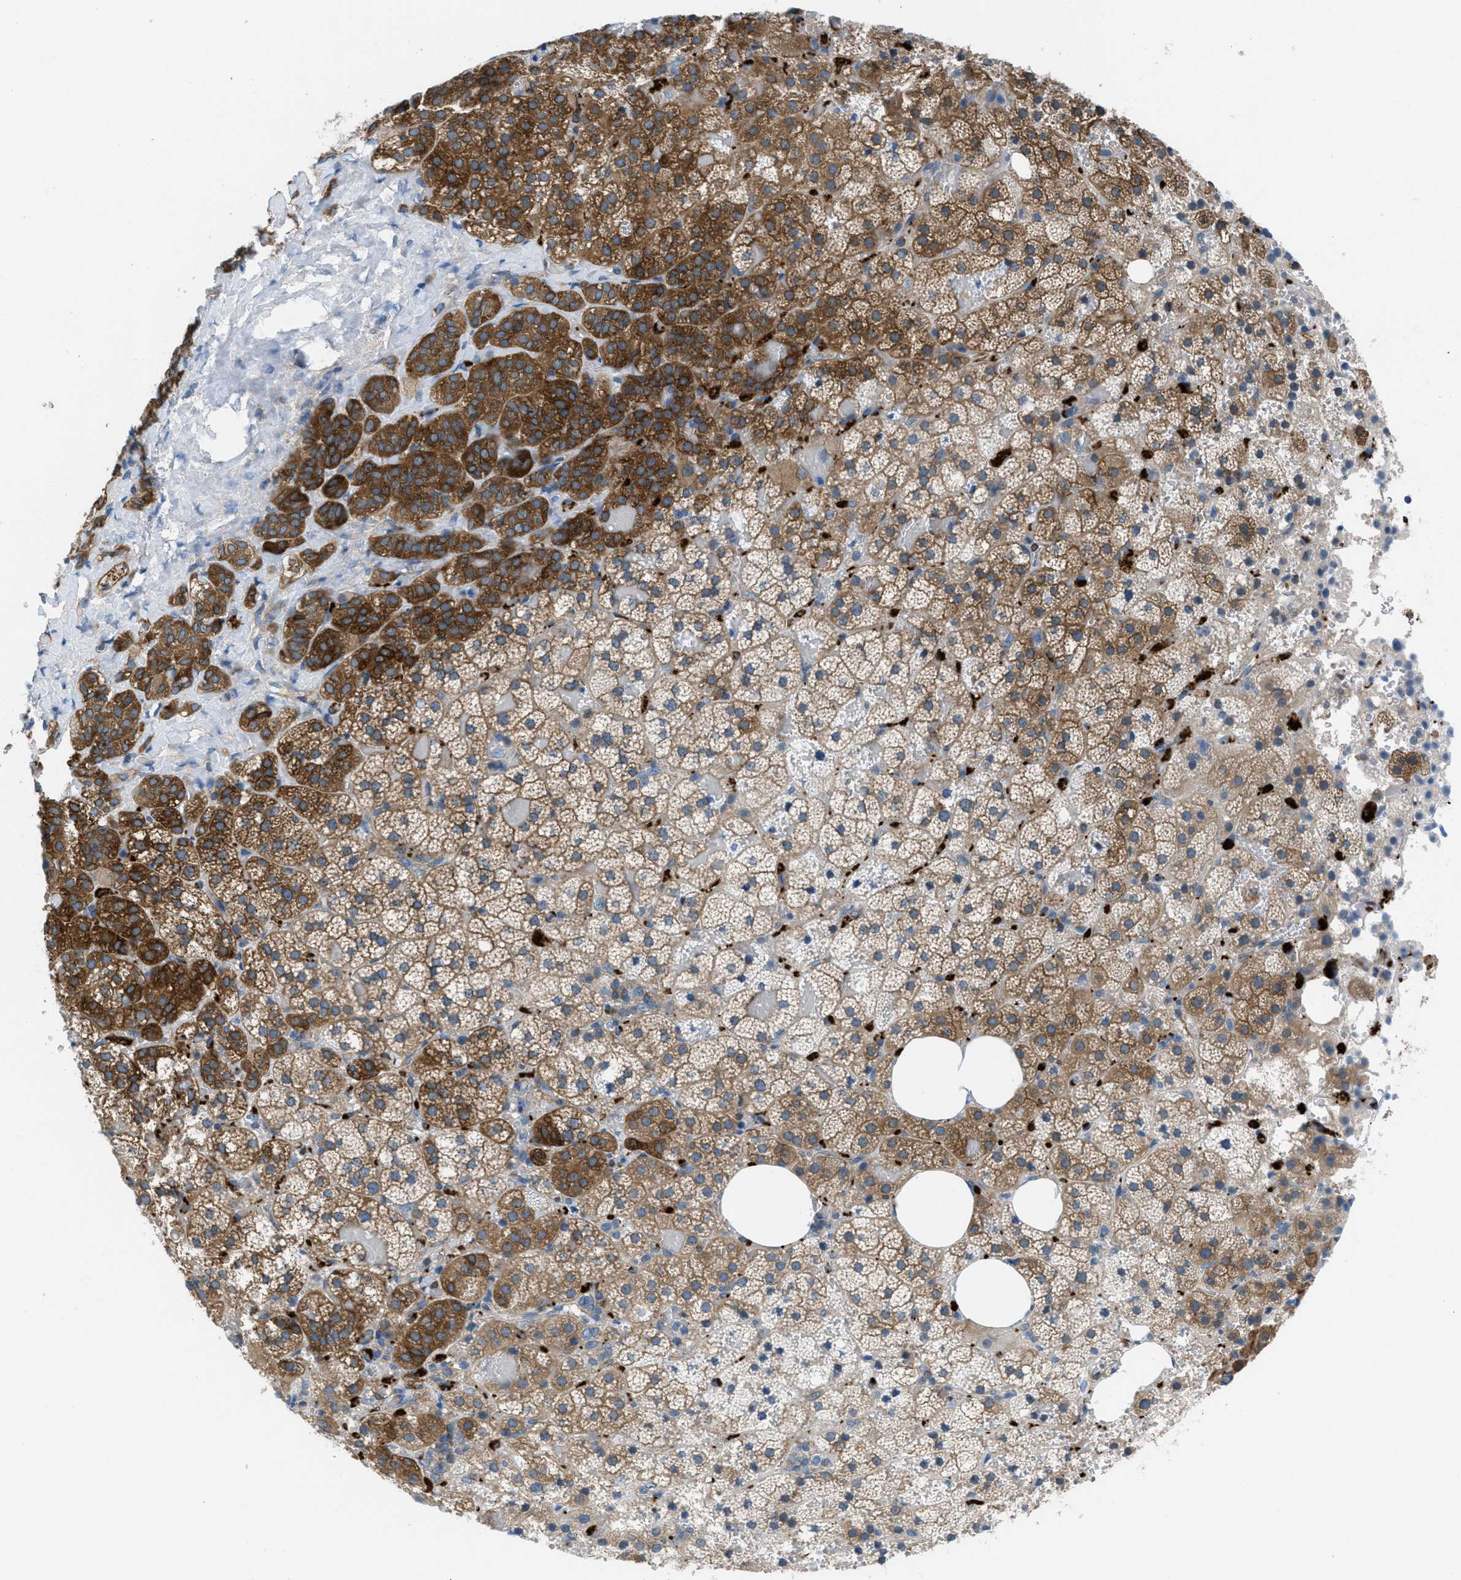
{"staining": {"intensity": "moderate", "quantity": ">75%", "location": "cytoplasmic/membranous"}, "tissue": "adrenal gland", "cell_type": "Glandular cells", "image_type": "normal", "snomed": [{"axis": "morphology", "description": "Normal tissue, NOS"}, {"axis": "topography", "description": "Adrenal gland"}], "caption": "A brown stain highlights moderate cytoplasmic/membranous staining of a protein in glandular cells of benign human adrenal gland.", "gene": "MAPRE2", "patient": {"sex": "female", "age": 59}}